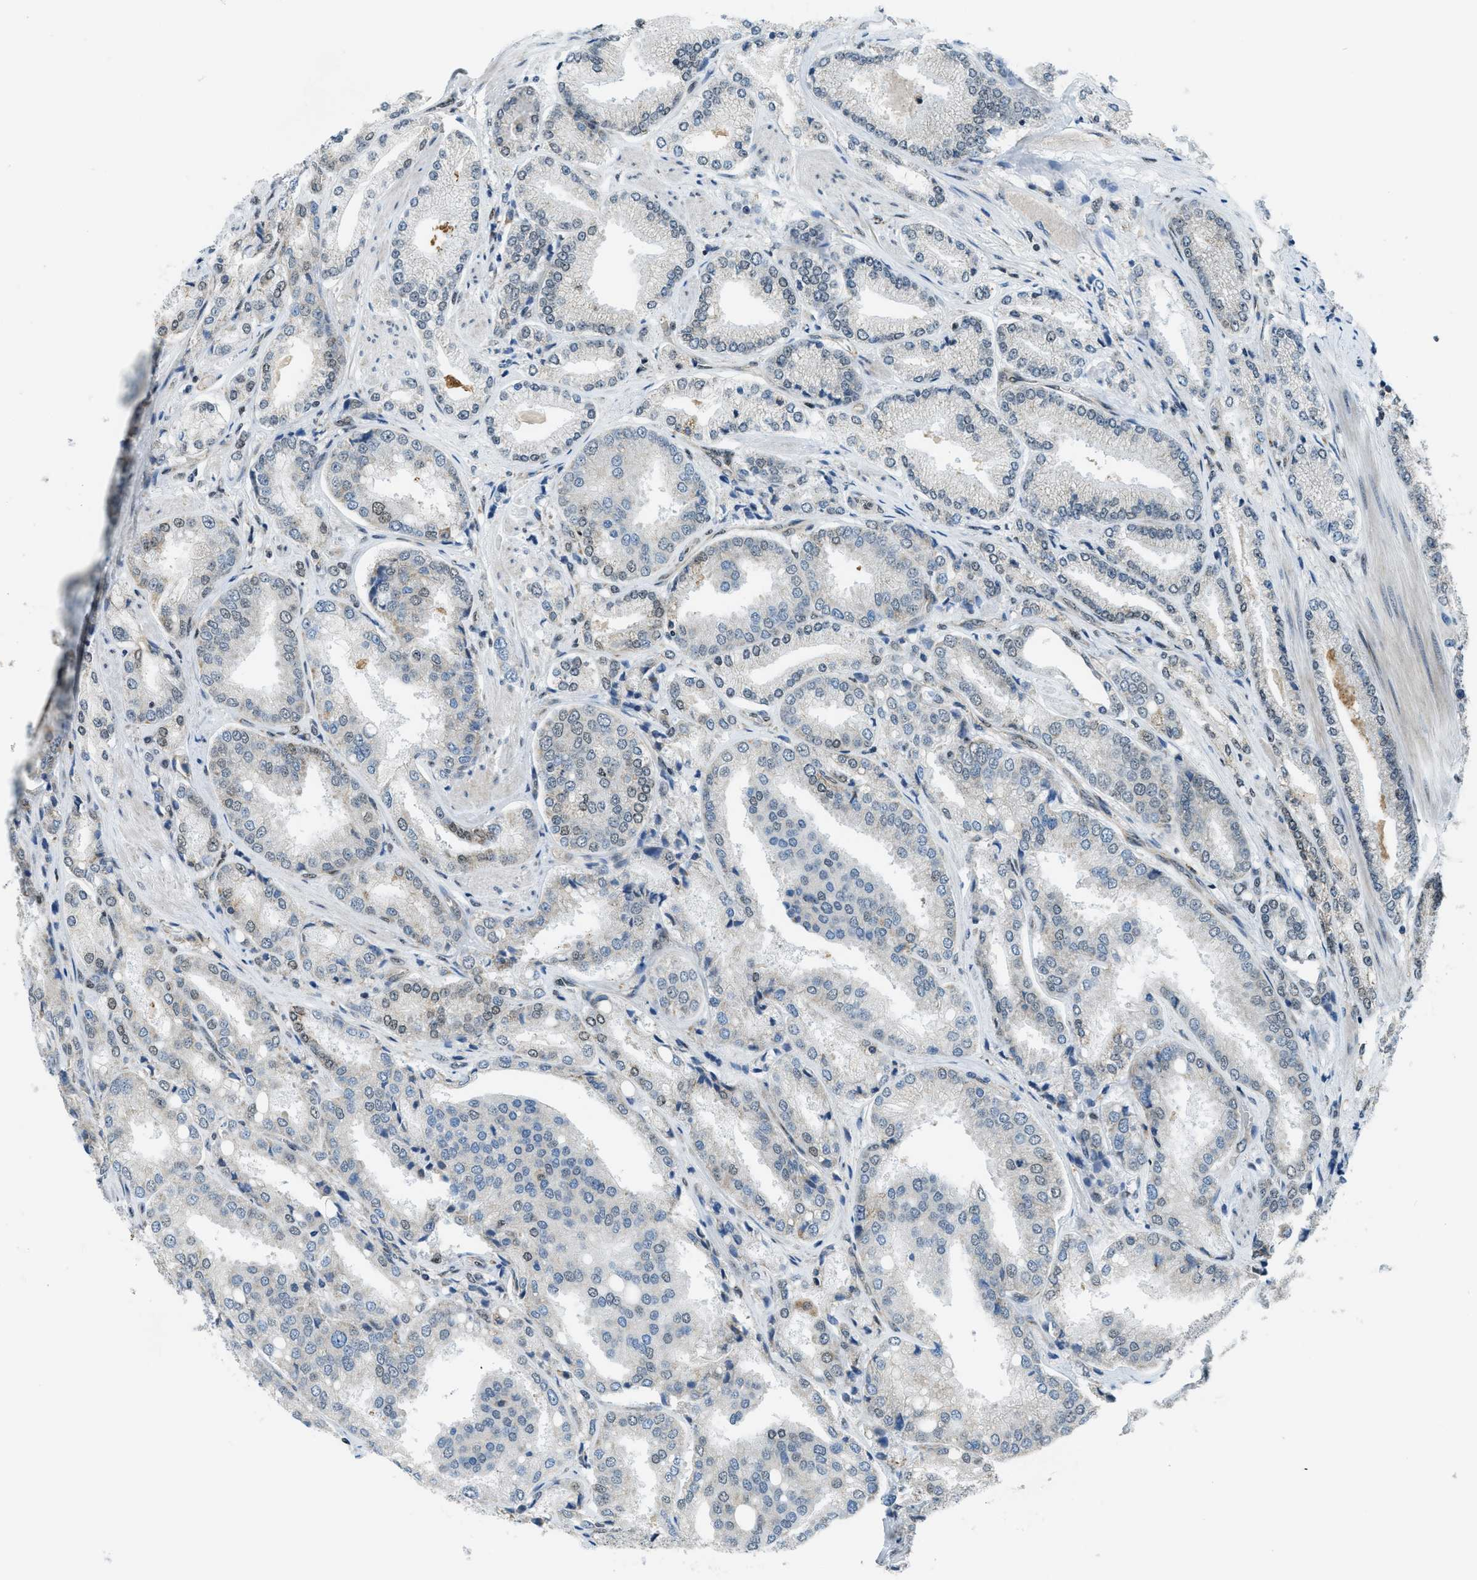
{"staining": {"intensity": "weak", "quantity": "25%-75%", "location": "cytoplasmic/membranous,nuclear"}, "tissue": "prostate cancer", "cell_type": "Tumor cells", "image_type": "cancer", "snomed": [{"axis": "morphology", "description": "Adenocarcinoma, High grade"}, {"axis": "topography", "description": "Prostate"}], "caption": "The micrograph shows staining of prostate cancer, revealing weak cytoplasmic/membranous and nuclear protein expression (brown color) within tumor cells.", "gene": "SP100", "patient": {"sex": "male", "age": 50}}